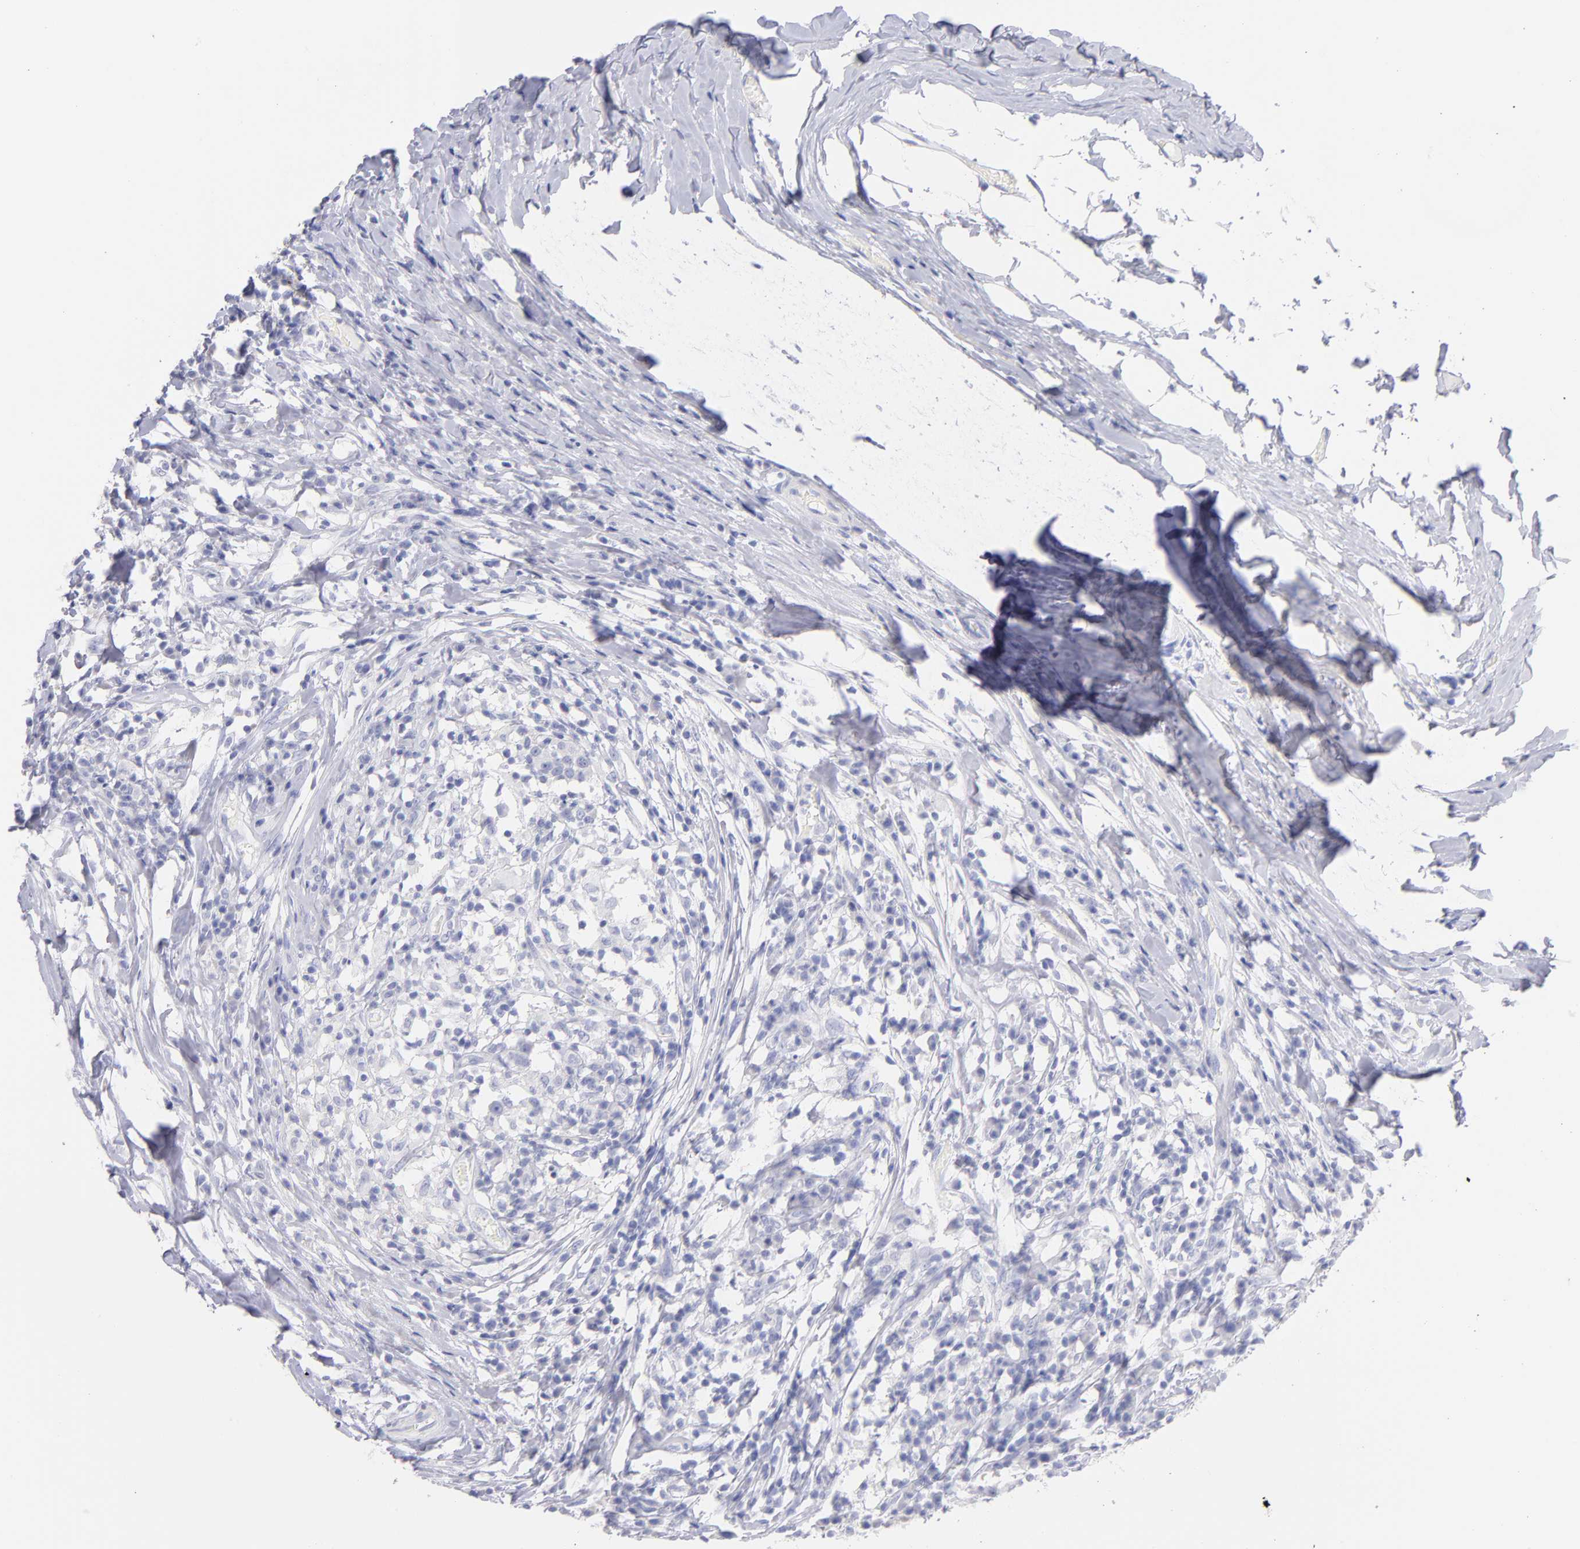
{"staining": {"intensity": "negative", "quantity": "none", "location": "none"}, "tissue": "head and neck cancer", "cell_type": "Tumor cells", "image_type": "cancer", "snomed": [{"axis": "morphology", "description": "Adenocarcinoma, NOS"}, {"axis": "topography", "description": "Salivary gland"}, {"axis": "topography", "description": "Head-Neck"}], "caption": "Immunohistochemistry image of neoplastic tissue: adenocarcinoma (head and neck) stained with DAB (3,3'-diaminobenzidine) reveals no significant protein expression in tumor cells.", "gene": "SCGN", "patient": {"sex": "female", "age": 65}}